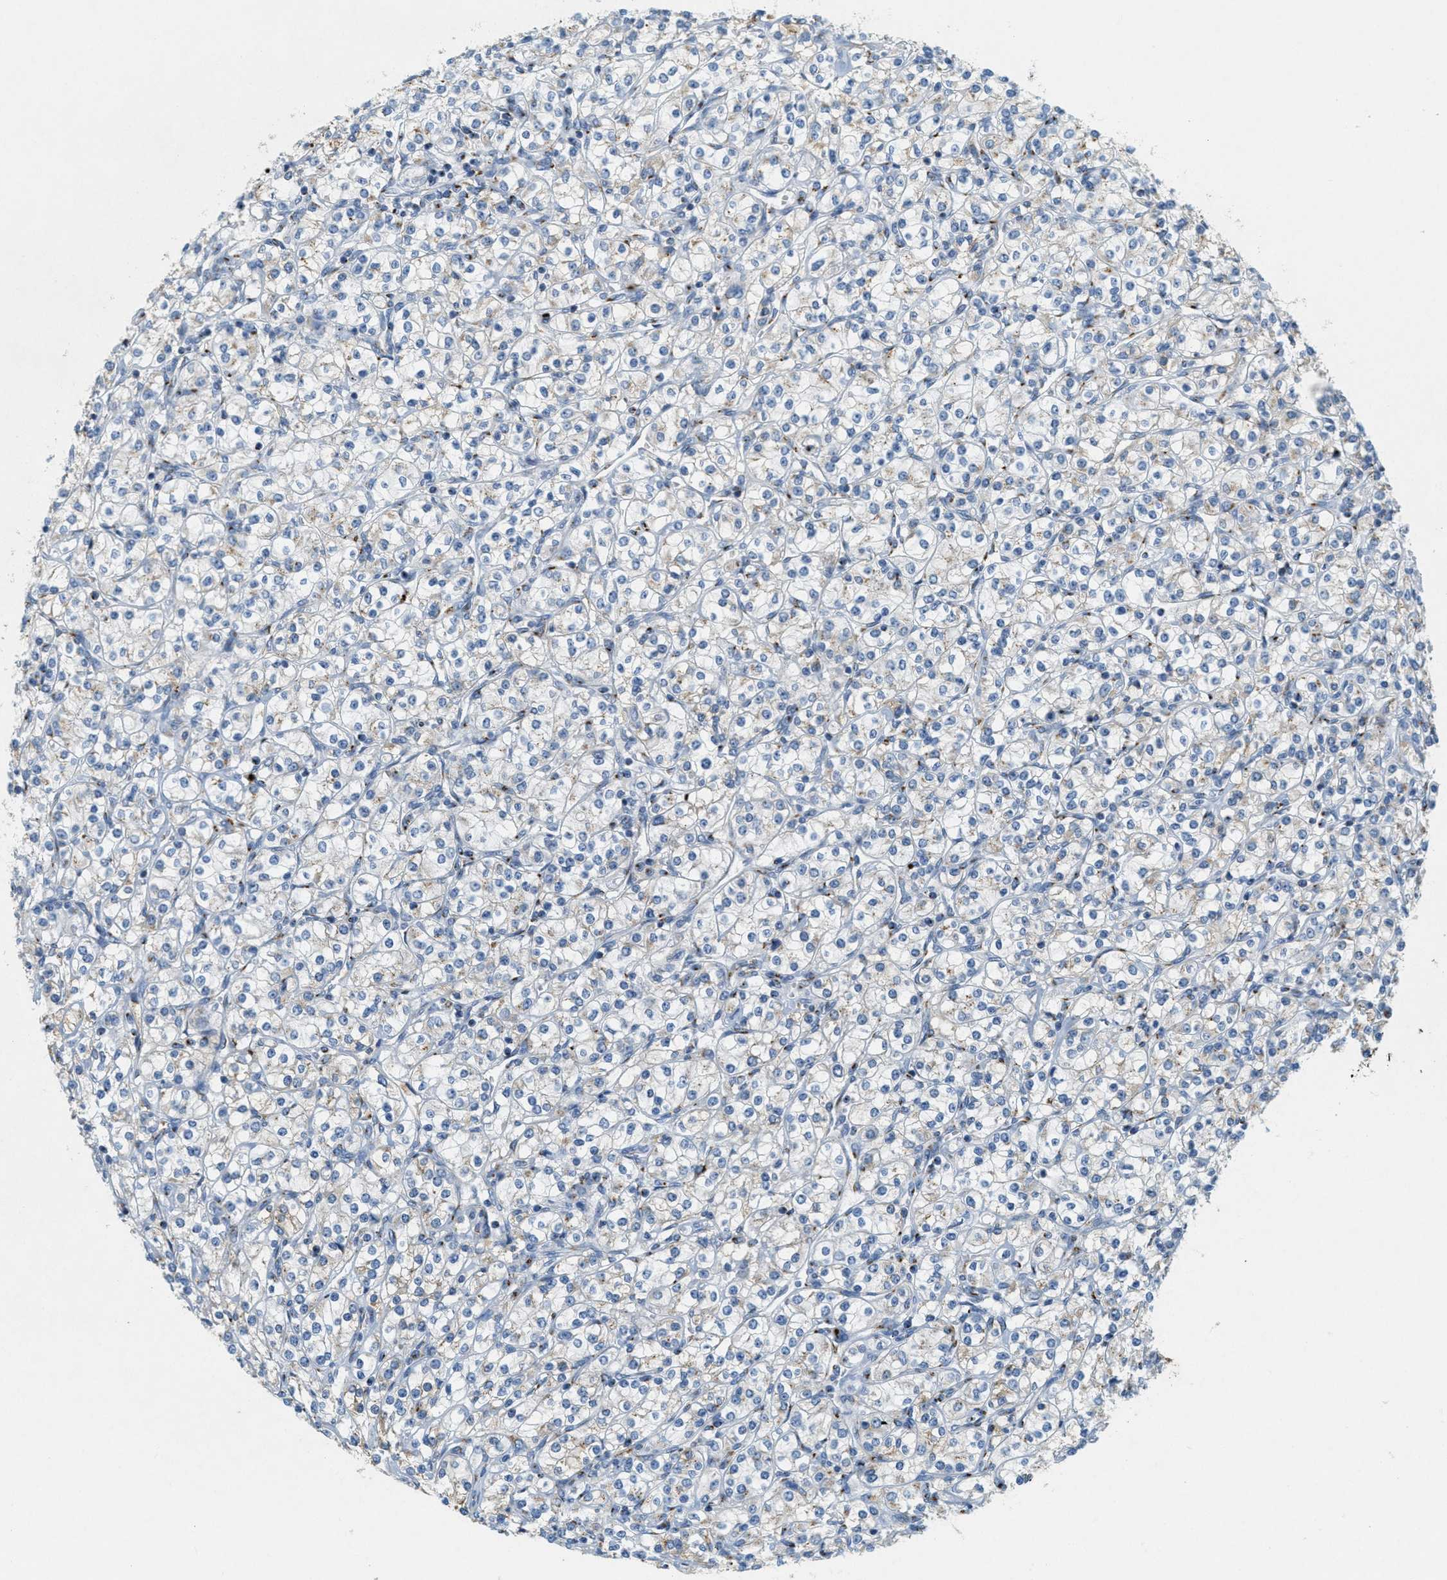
{"staining": {"intensity": "negative", "quantity": "none", "location": "none"}, "tissue": "renal cancer", "cell_type": "Tumor cells", "image_type": "cancer", "snomed": [{"axis": "morphology", "description": "Adenocarcinoma, NOS"}, {"axis": "topography", "description": "Kidney"}], "caption": "Renal adenocarcinoma stained for a protein using immunohistochemistry shows no expression tumor cells.", "gene": "ENTPD4", "patient": {"sex": "male", "age": 77}}